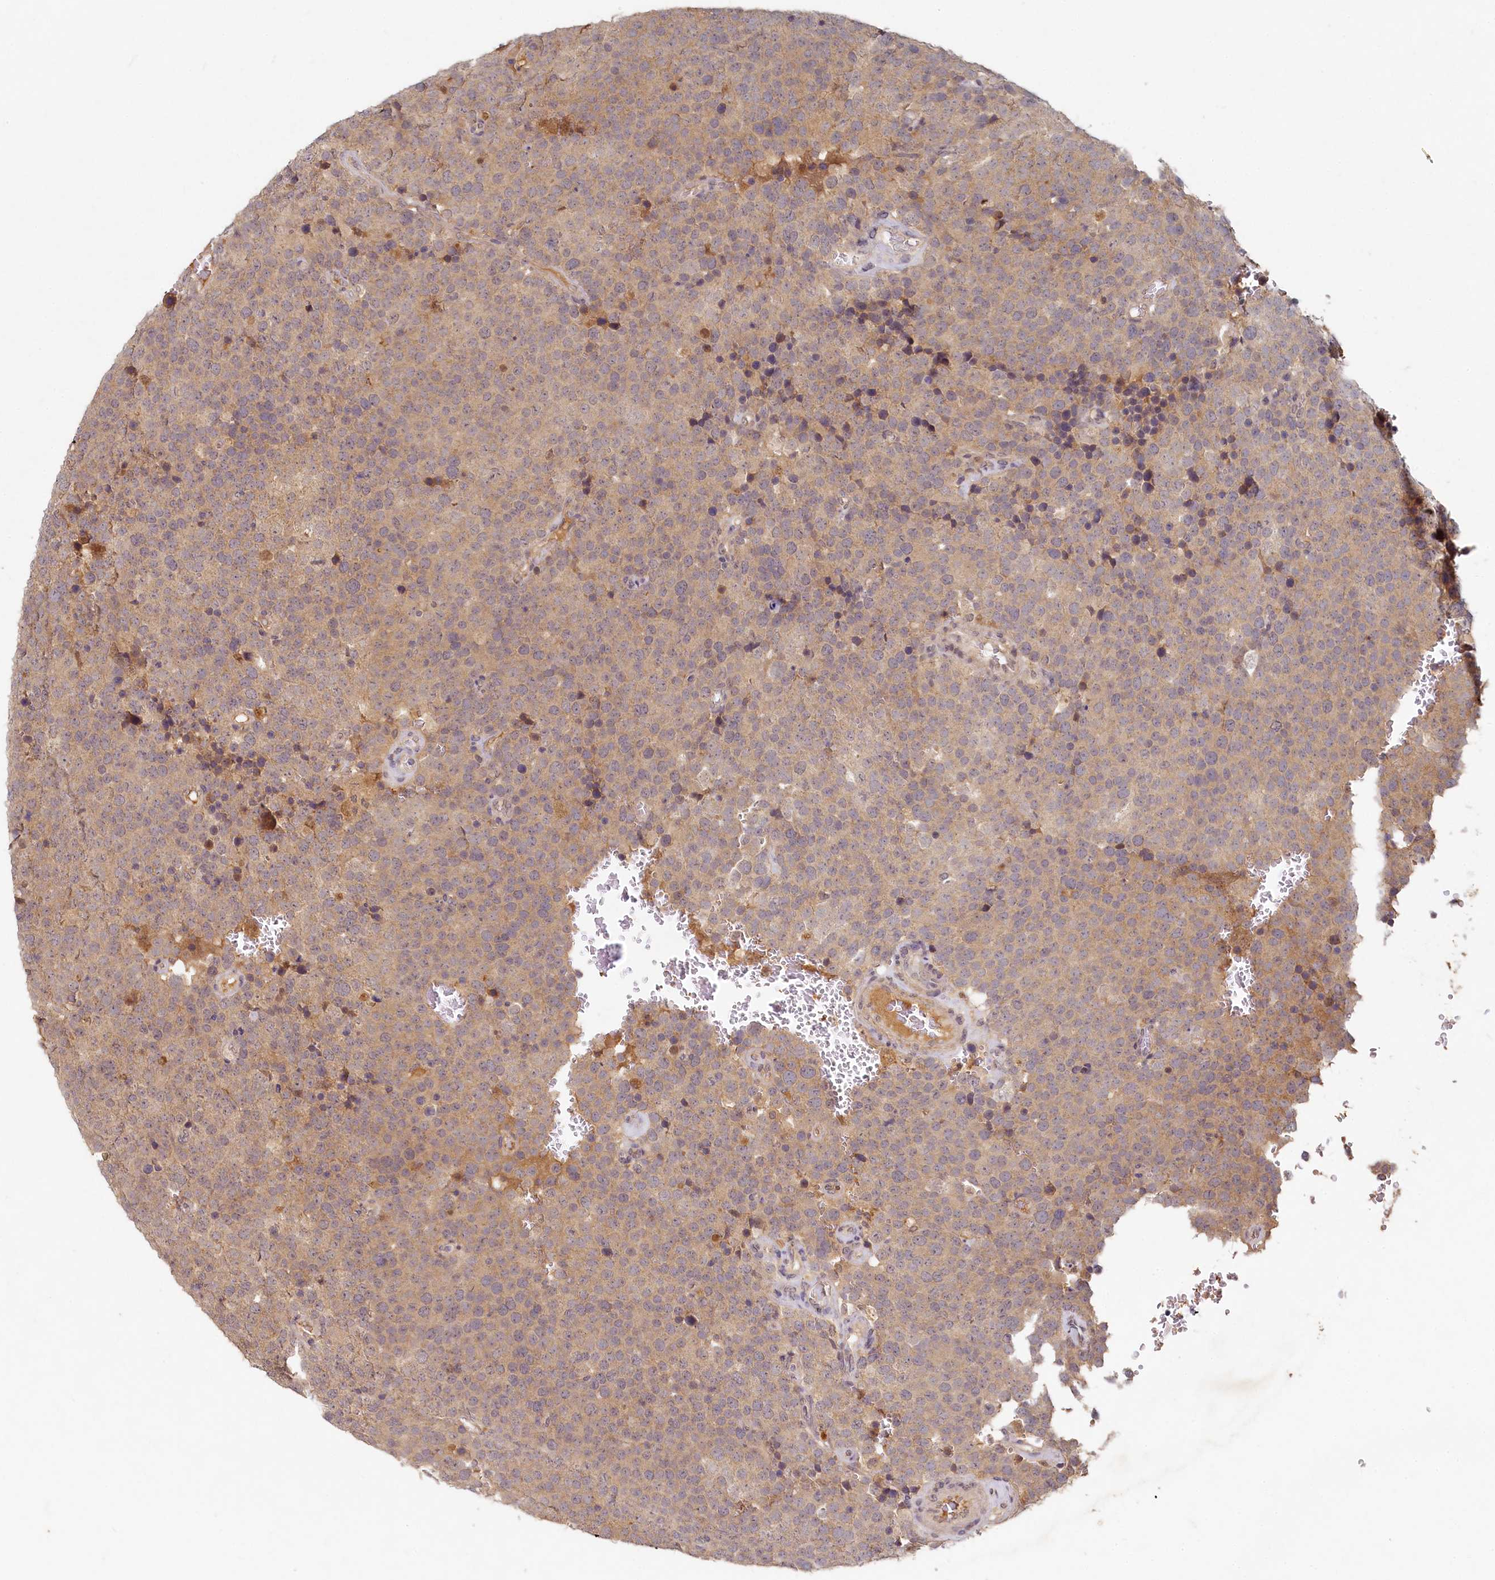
{"staining": {"intensity": "weak", "quantity": ">75%", "location": "cytoplasmic/membranous"}, "tissue": "testis cancer", "cell_type": "Tumor cells", "image_type": "cancer", "snomed": [{"axis": "morphology", "description": "Seminoma, NOS"}, {"axis": "topography", "description": "Testis"}], "caption": "Testis cancer stained for a protein displays weak cytoplasmic/membranous positivity in tumor cells.", "gene": "HERC3", "patient": {"sex": "male", "age": 71}}